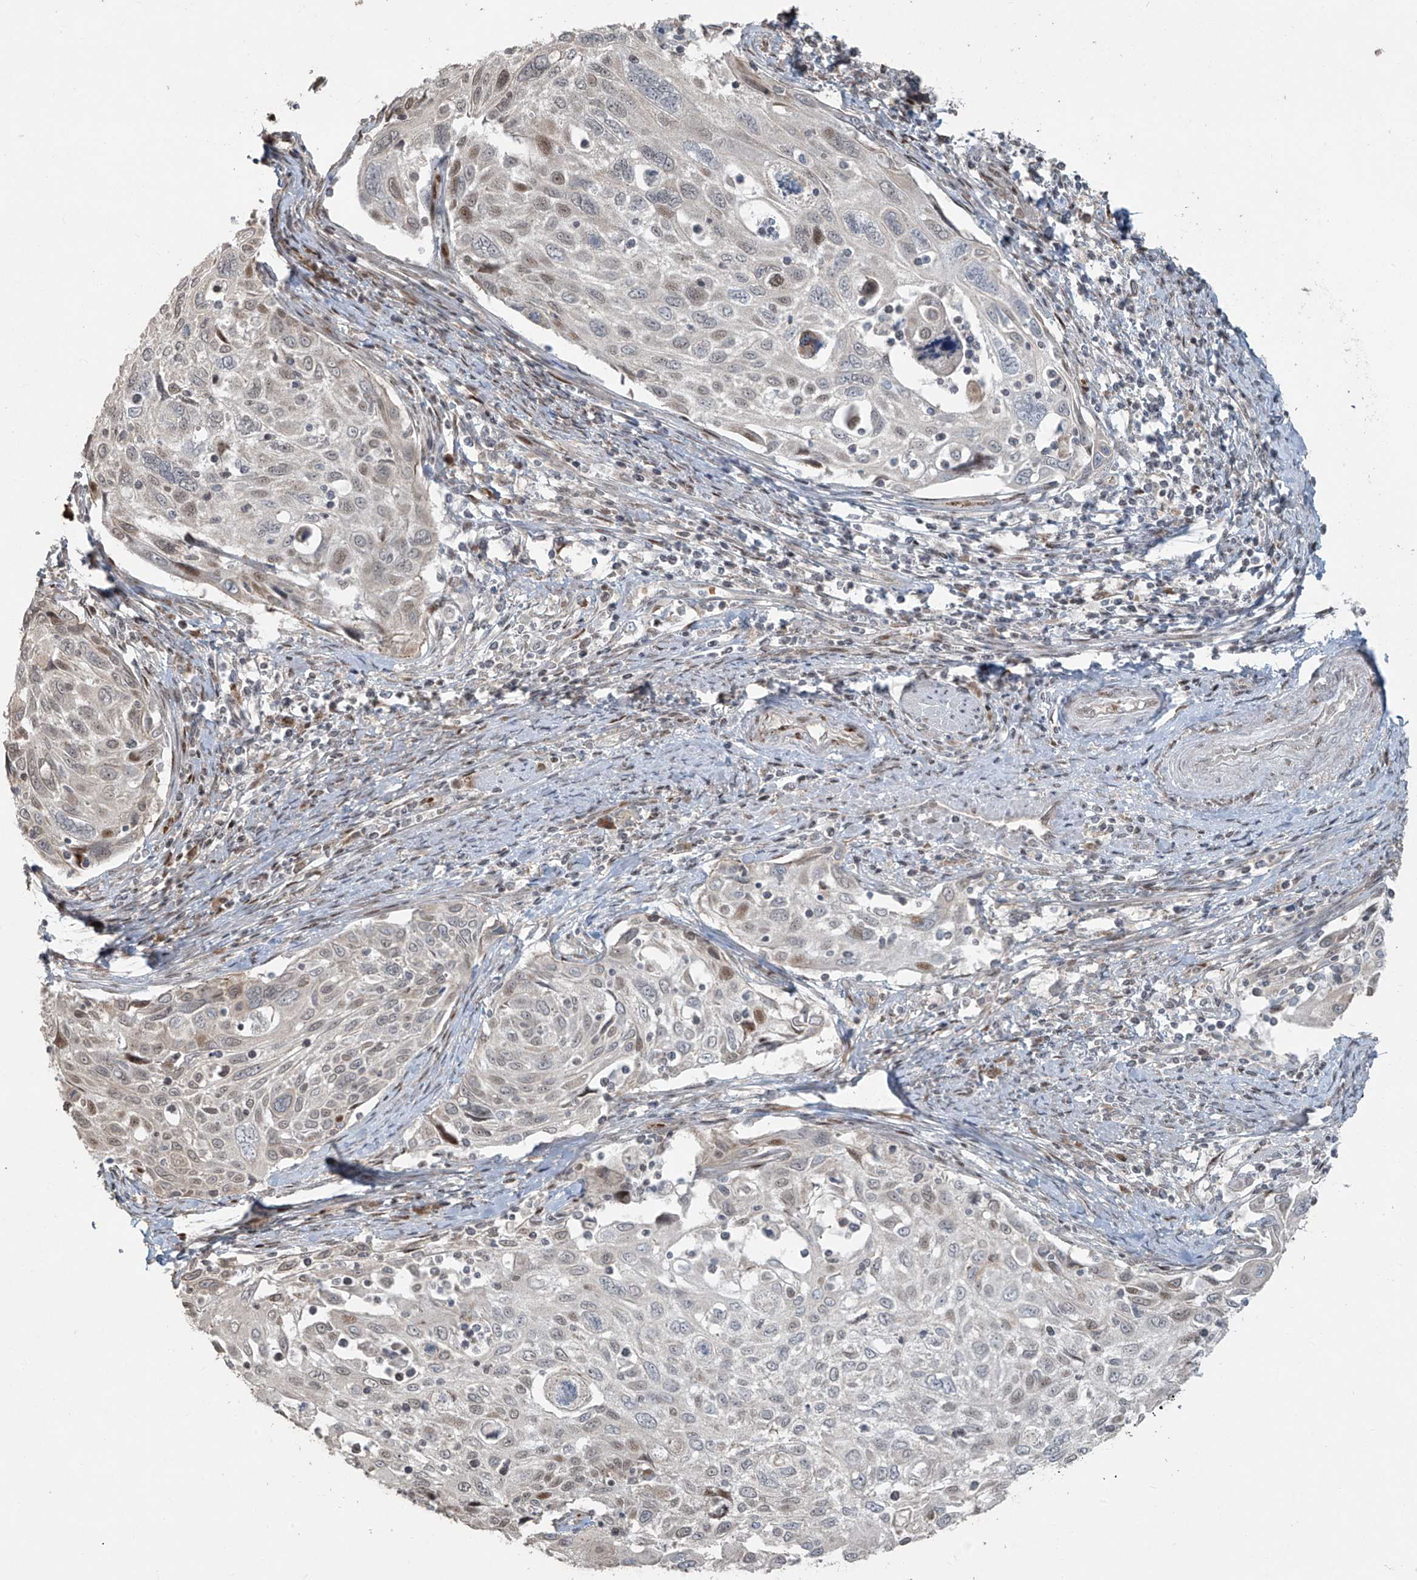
{"staining": {"intensity": "moderate", "quantity": "<25%", "location": "nuclear"}, "tissue": "cervical cancer", "cell_type": "Tumor cells", "image_type": "cancer", "snomed": [{"axis": "morphology", "description": "Squamous cell carcinoma, NOS"}, {"axis": "topography", "description": "Cervix"}], "caption": "The image reveals immunohistochemical staining of cervical cancer. There is moderate nuclear expression is seen in approximately <25% of tumor cells.", "gene": "TTC22", "patient": {"sex": "female", "age": 70}}